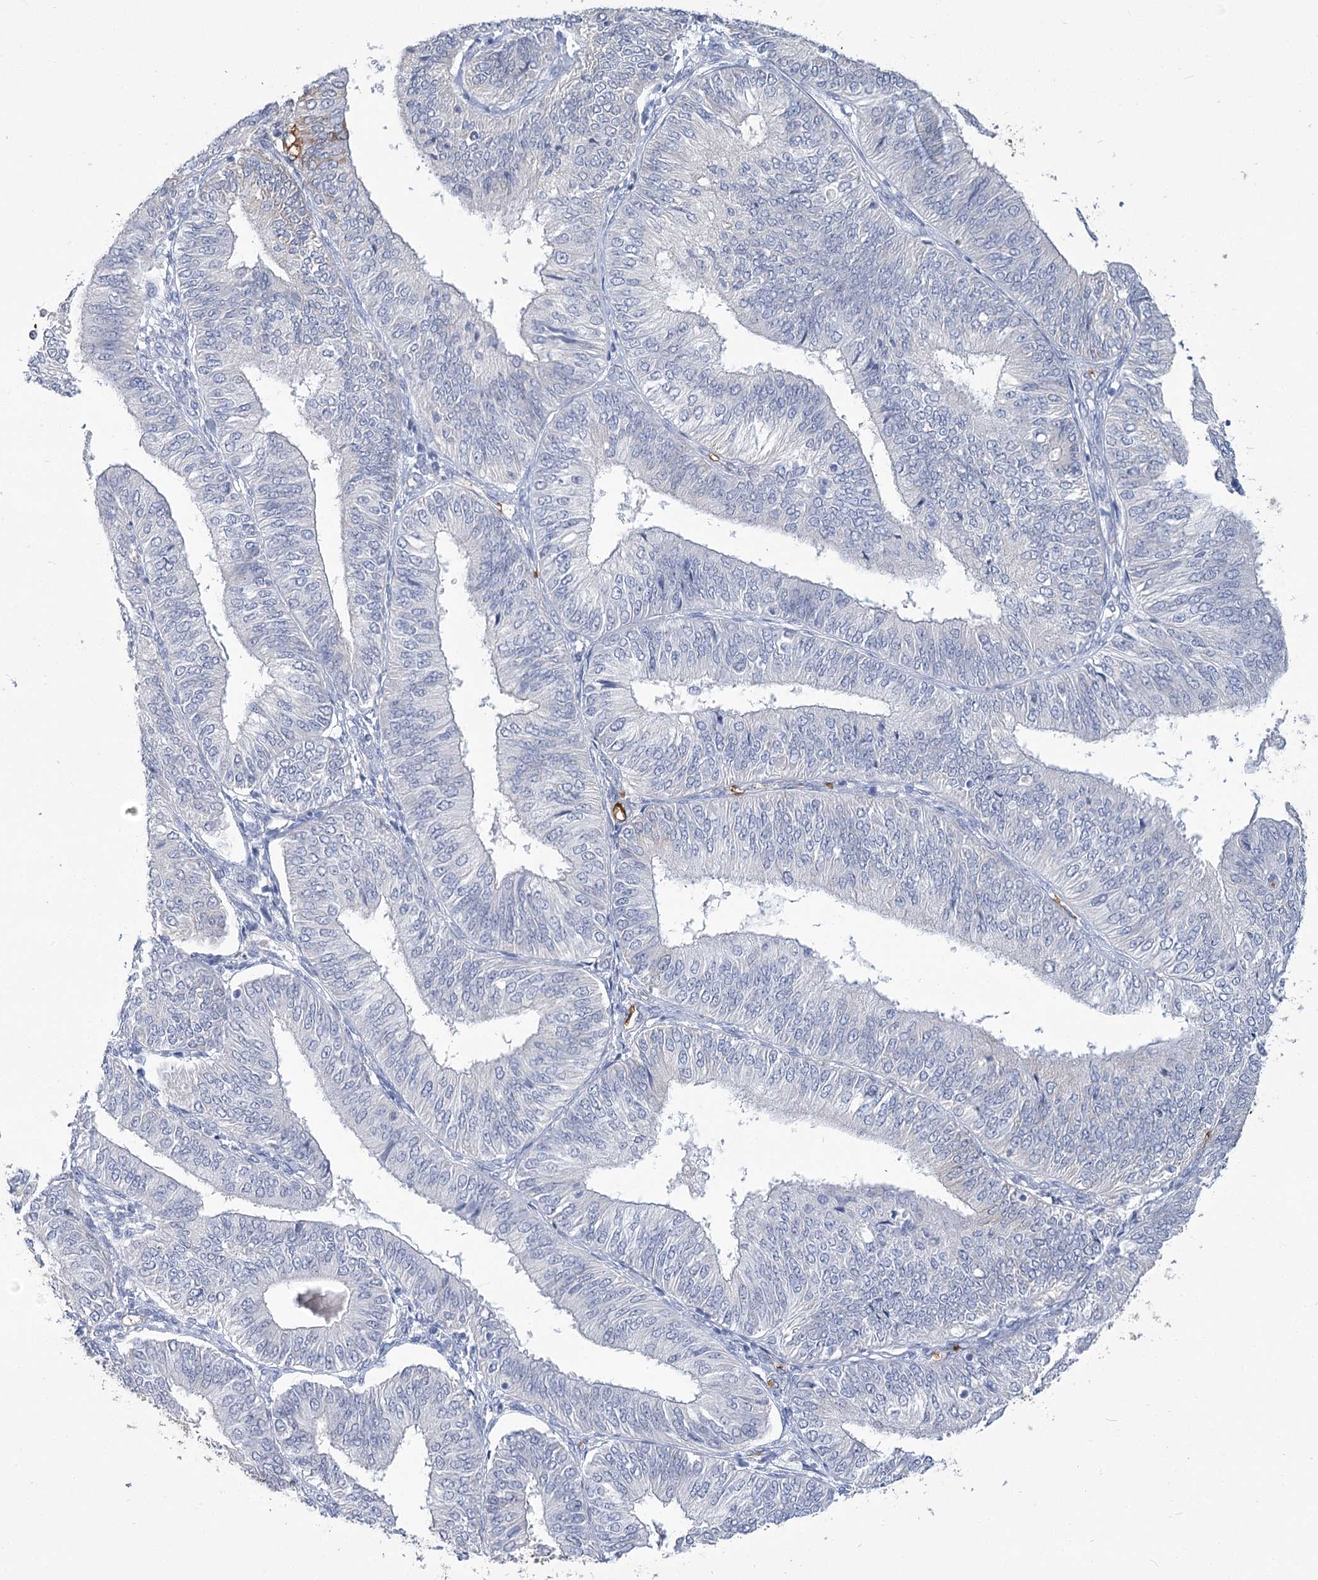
{"staining": {"intensity": "negative", "quantity": "none", "location": "none"}, "tissue": "endometrial cancer", "cell_type": "Tumor cells", "image_type": "cancer", "snomed": [{"axis": "morphology", "description": "Adenocarcinoma, NOS"}, {"axis": "topography", "description": "Endometrium"}], "caption": "This image is of endometrial cancer stained with immunohistochemistry (IHC) to label a protein in brown with the nuclei are counter-stained blue. There is no expression in tumor cells.", "gene": "HBA1", "patient": {"sex": "female", "age": 58}}